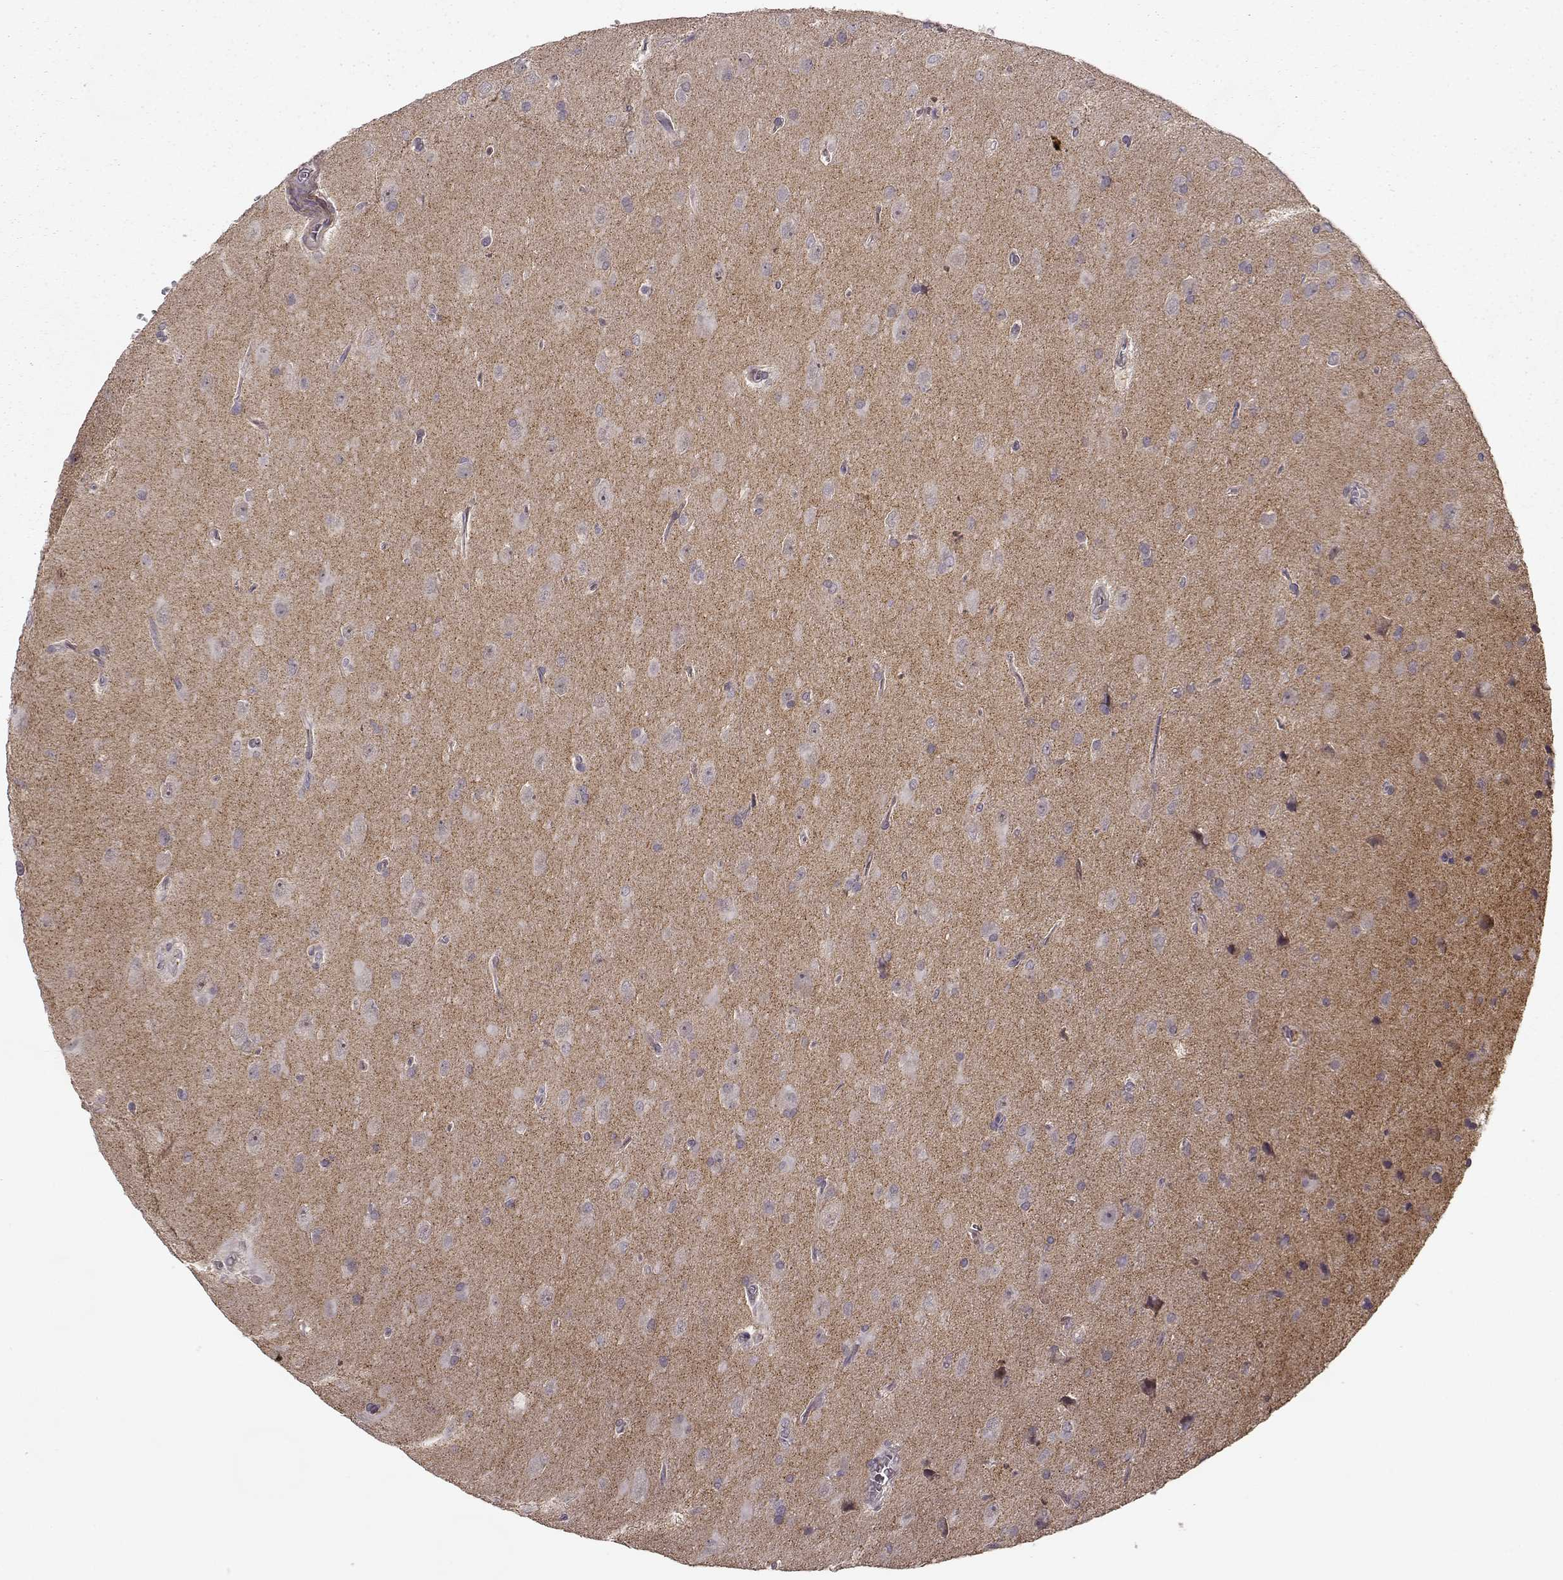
{"staining": {"intensity": "negative", "quantity": "none", "location": "none"}, "tissue": "glioma", "cell_type": "Tumor cells", "image_type": "cancer", "snomed": [{"axis": "morphology", "description": "Glioma, malignant, Low grade"}, {"axis": "topography", "description": "Brain"}], "caption": "This is a histopathology image of IHC staining of malignant glioma (low-grade), which shows no positivity in tumor cells. (DAB (3,3'-diaminobenzidine) immunohistochemistry (IHC), high magnification).", "gene": "SLAIN2", "patient": {"sex": "male", "age": 58}}